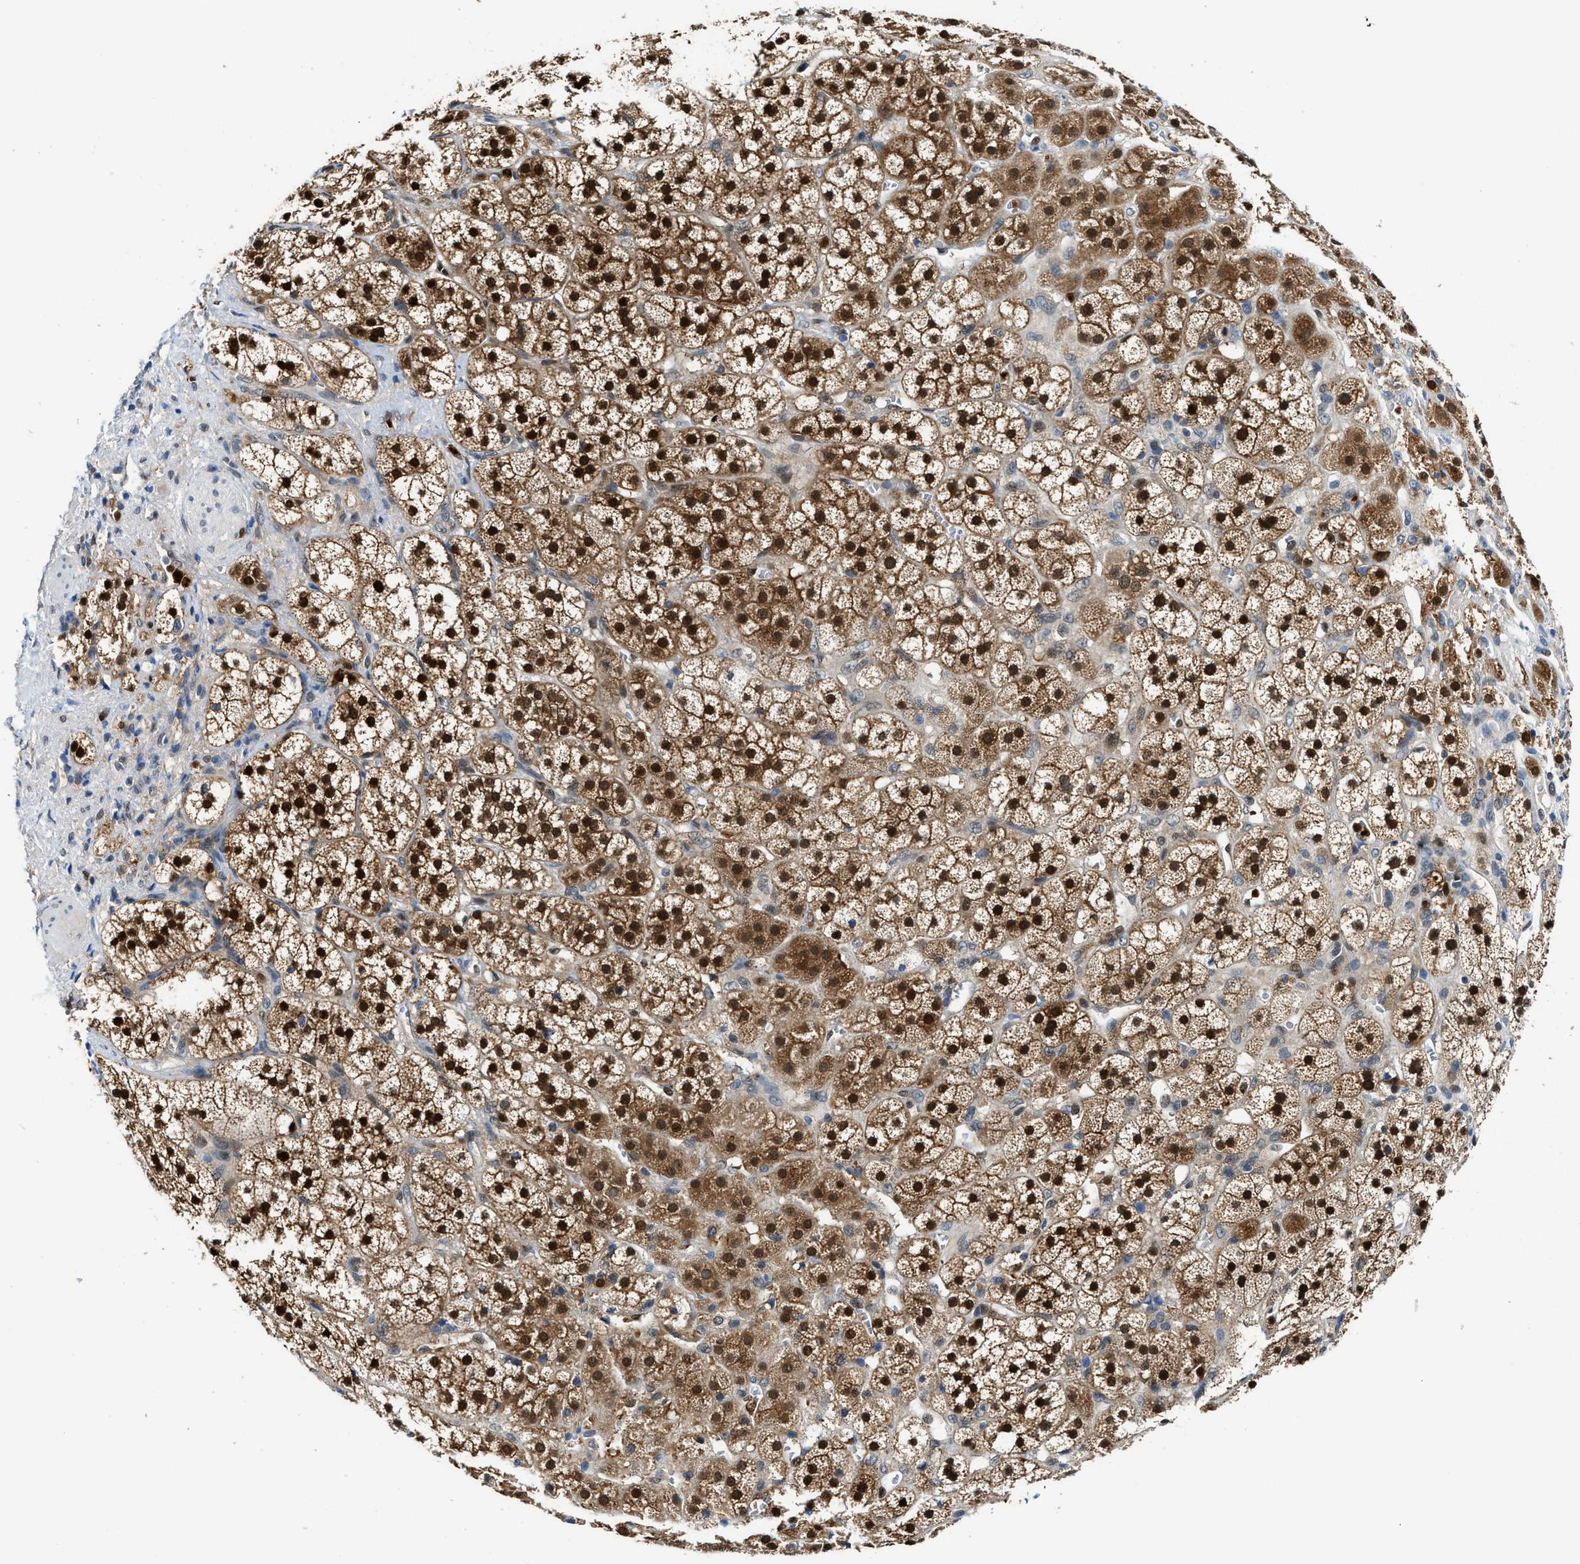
{"staining": {"intensity": "strong", "quantity": ">75%", "location": "cytoplasmic/membranous,nuclear"}, "tissue": "adrenal gland", "cell_type": "Glandular cells", "image_type": "normal", "snomed": [{"axis": "morphology", "description": "Normal tissue, NOS"}, {"axis": "topography", "description": "Adrenal gland"}], "caption": "An immunohistochemistry photomicrograph of unremarkable tissue is shown. Protein staining in brown labels strong cytoplasmic/membranous,nuclear positivity in adrenal gland within glandular cells. Ihc stains the protein of interest in brown and the nuclei are stained blue.", "gene": "LTA4H", "patient": {"sex": "male", "age": 56}}